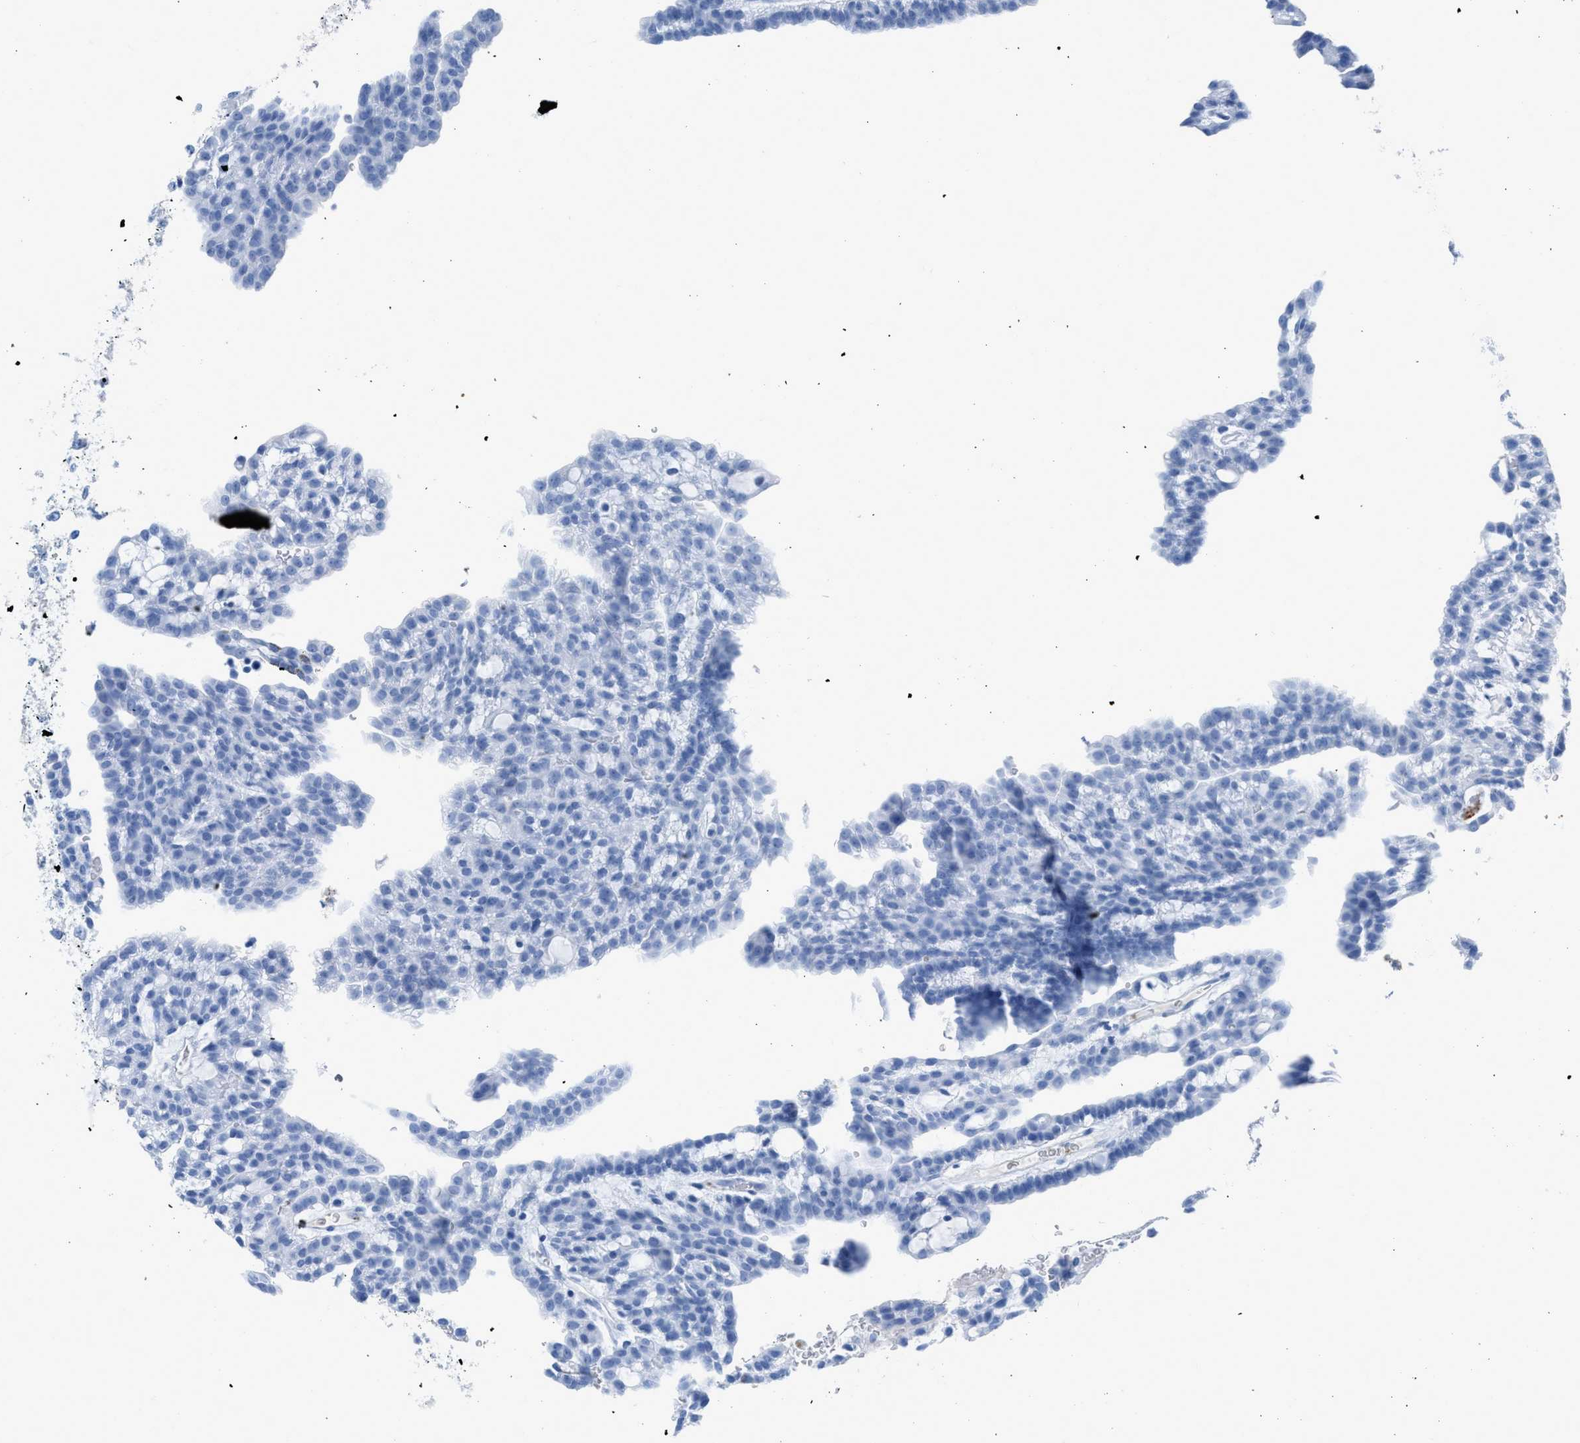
{"staining": {"intensity": "negative", "quantity": "none", "location": "none"}, "tissue": "renal cancer", "cell_type": "Tumor cells", "image_type": "cancer", "snomed": [{"axis": "morphology", "description": "Adenocarcinoma, NOS"}, {"axis": "topography", "description": "Kidney"}], "caption": "Immunohistochemistry (IHC) image of human adenocarcinoma (renal) stained for a protein (brown), which demonstrates no staining in tumor cells.", "gene": "FAIM2", "patient": {"sex": "male", "age": 63}}